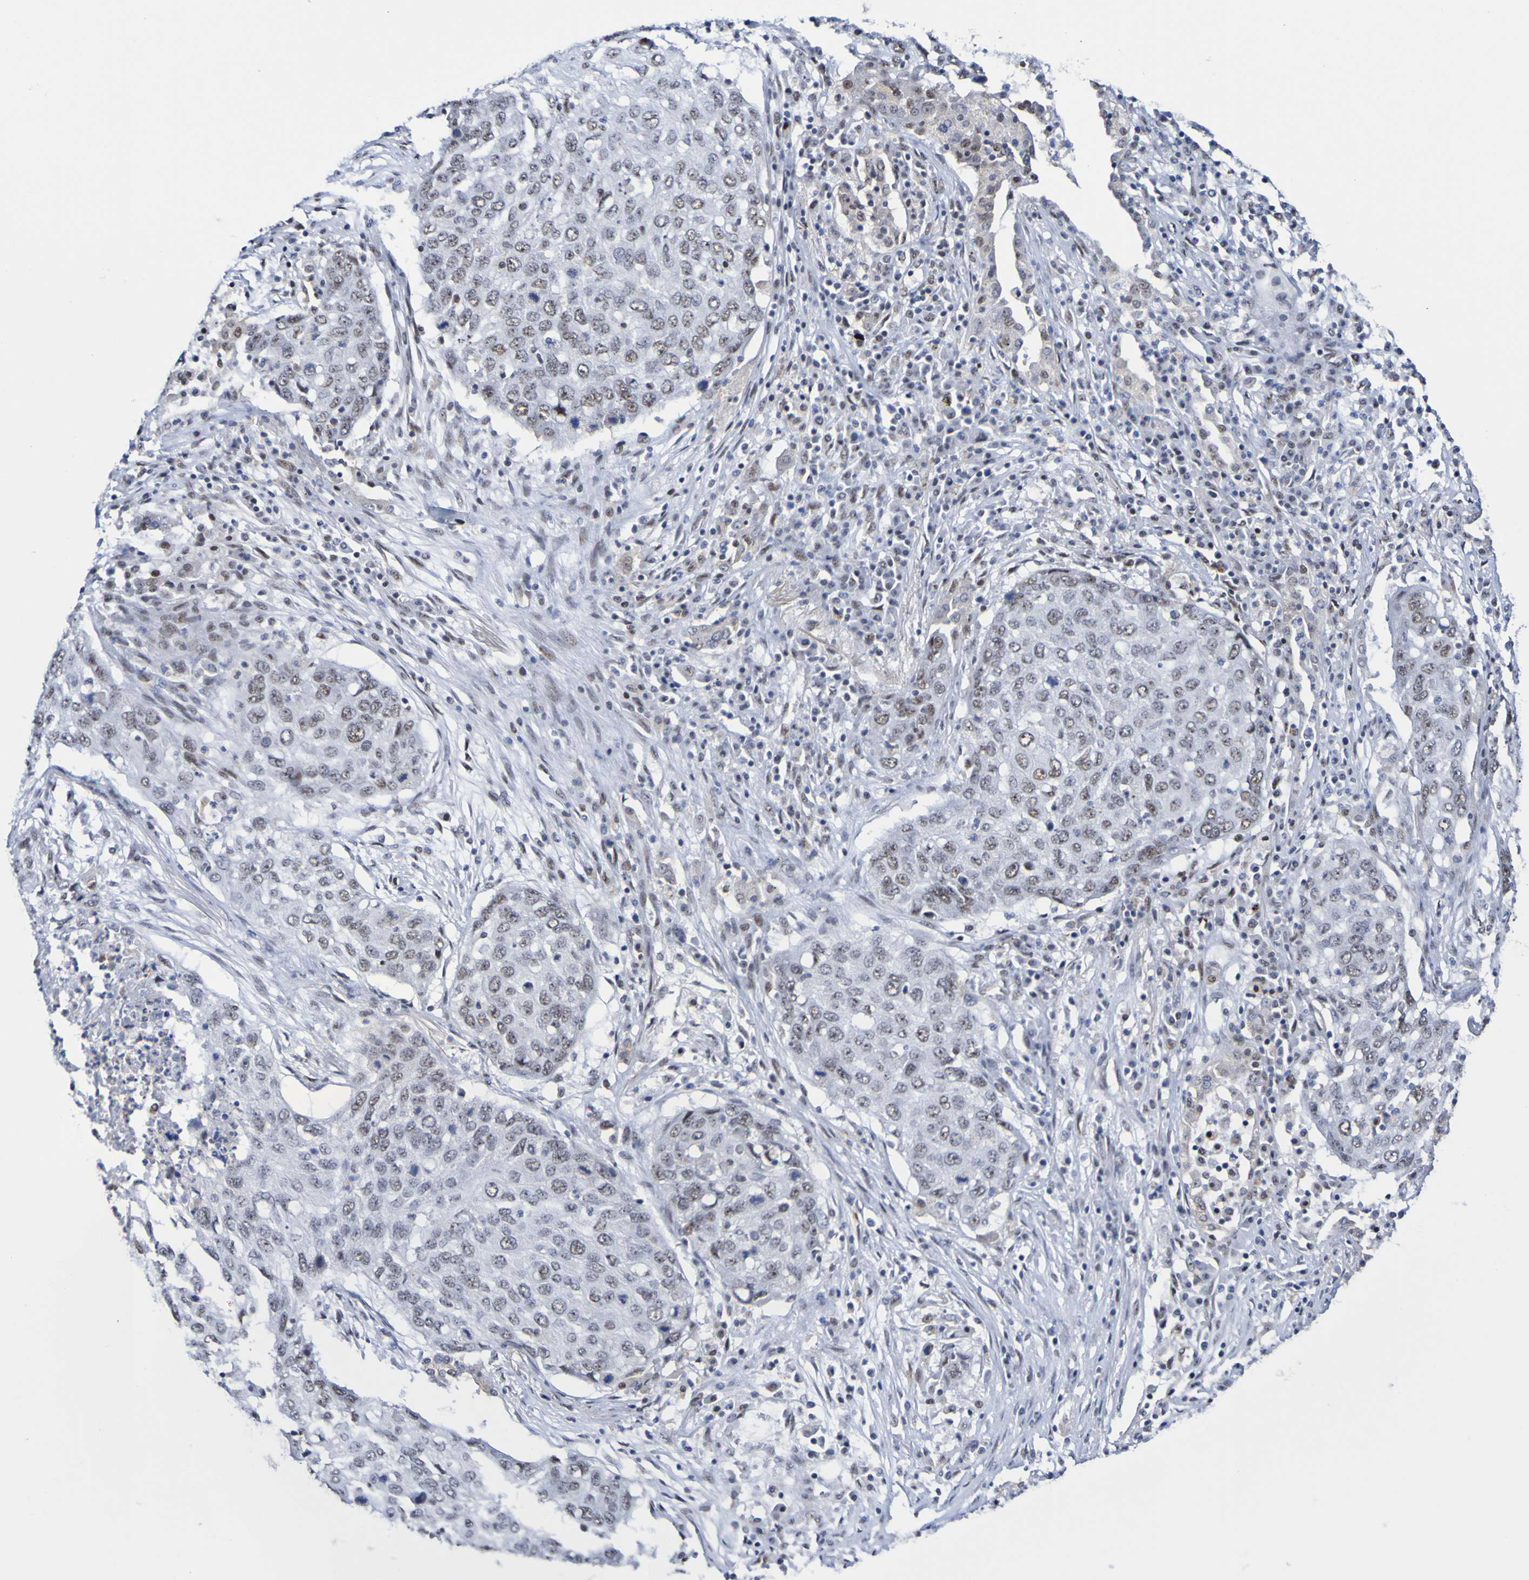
{"staining": {"intensity": "weak", "quantity": "25%-75%", "location": "nuclear"}, "tissue": "lung cancer", "cell_type": "Tumor cells", "image_type": "cancer", "snomed": [{"axis": "morphology", "description": "Squamous cell carcinoma, NOS"}, {"axis": "topography", "description": "Lung"}], "caption": "IHC of human lung cancer (squamous cell carcinoma) shows low levels of weak nuclear expression in approximately 25%-75% of tumor cells.", "gene": "CDC5L", "patient": {"sex": "female", "age": 63}}